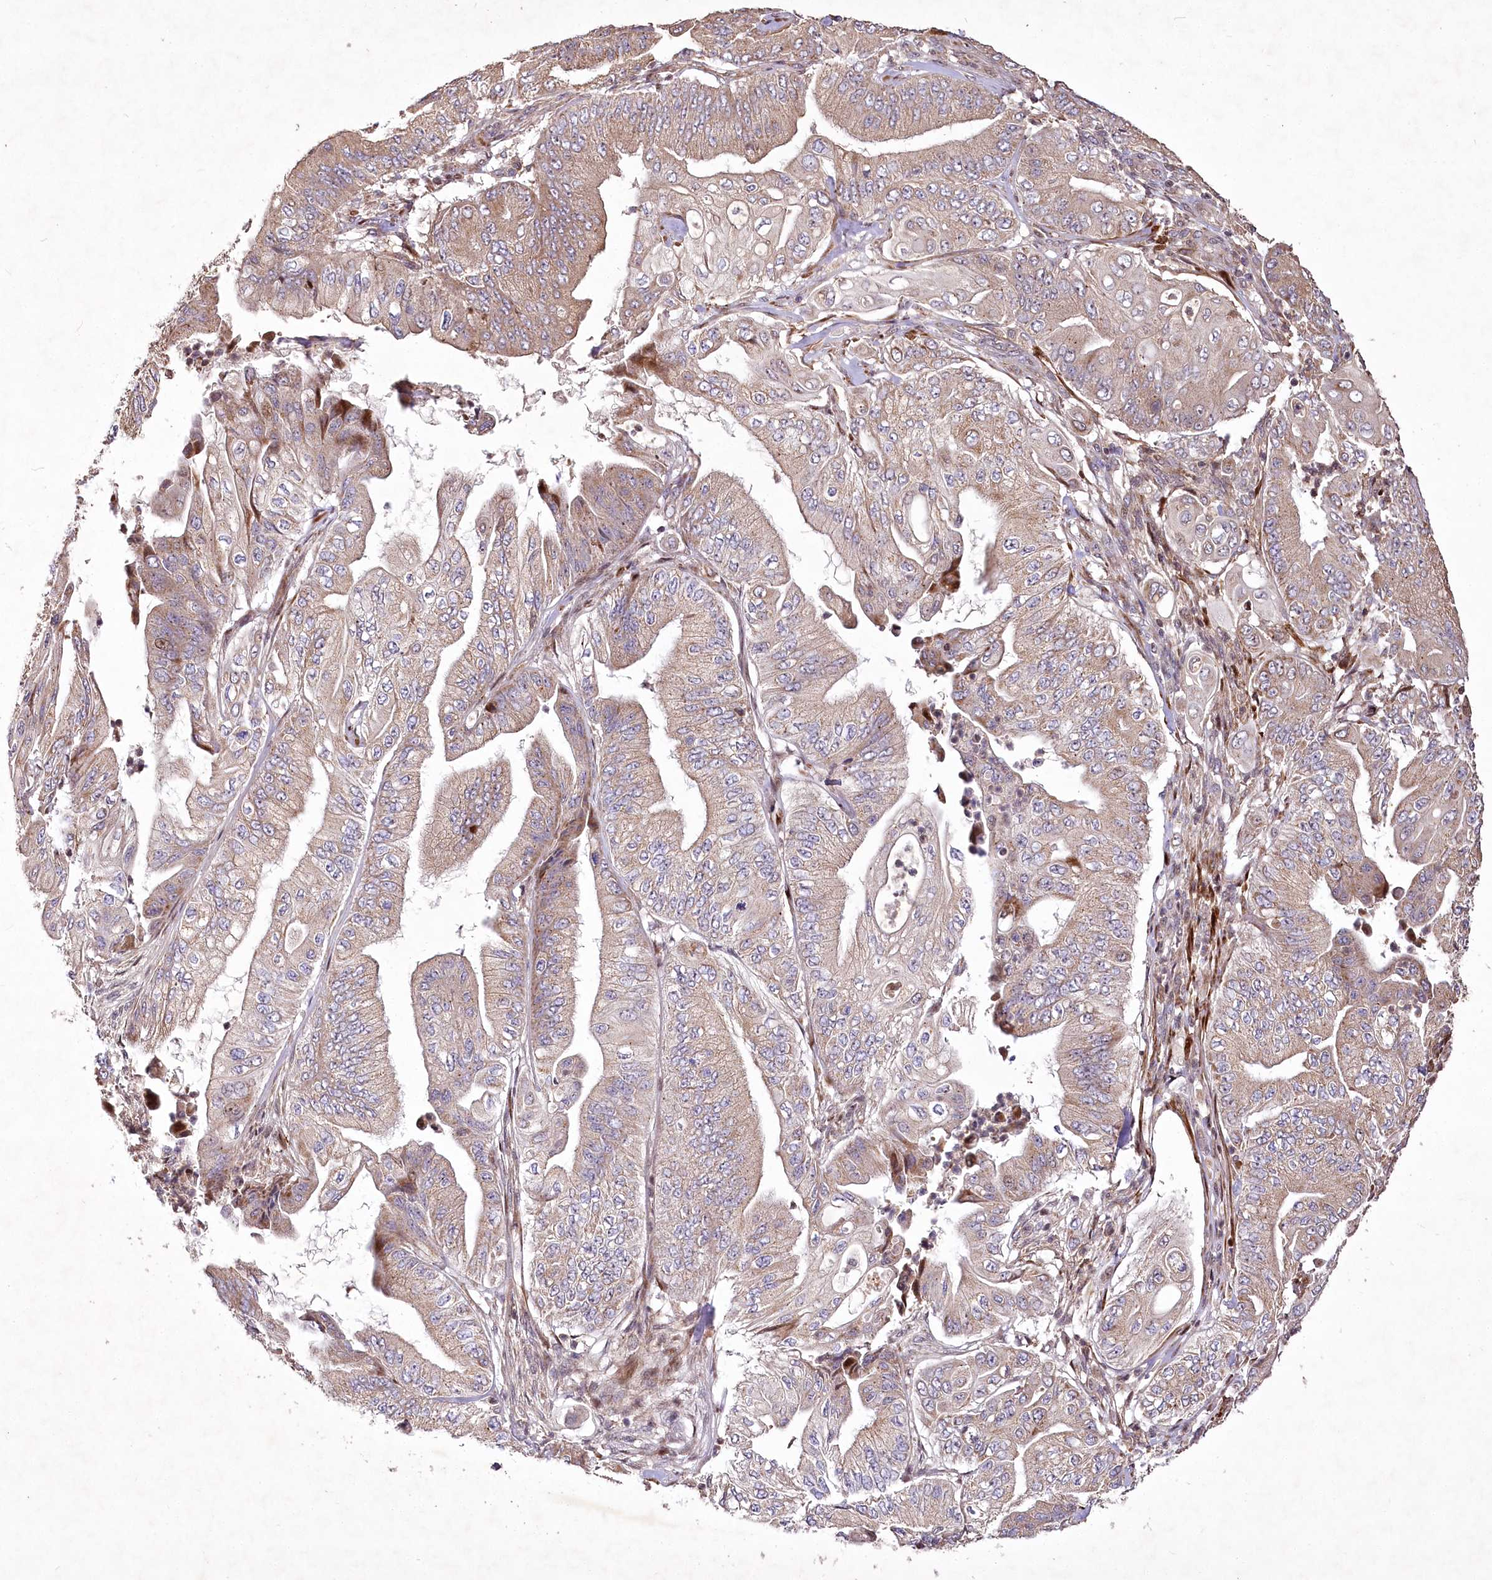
{"staining": {"intensity": "weak", "quantity": ">75%", "location": "cytoplasmic/membranous"}, "tissue": "pancreatic cancer", "cell_type": "Tumor cells", "image_type": "cancer", "snomed": [{"axis": "morphology", "description": "Adenocarcinoma, NOS"}, {"axis": "topography", "description": "Pancreas"}], "caption": "Weak cytoplasmic/membranous expression is present in about >75% of tumor cells in adenocarcinoma (pancreatic). Nuclei are stained in blue.", "gene": "PSTK", "patient": {"sex": "female", "age": 77}}